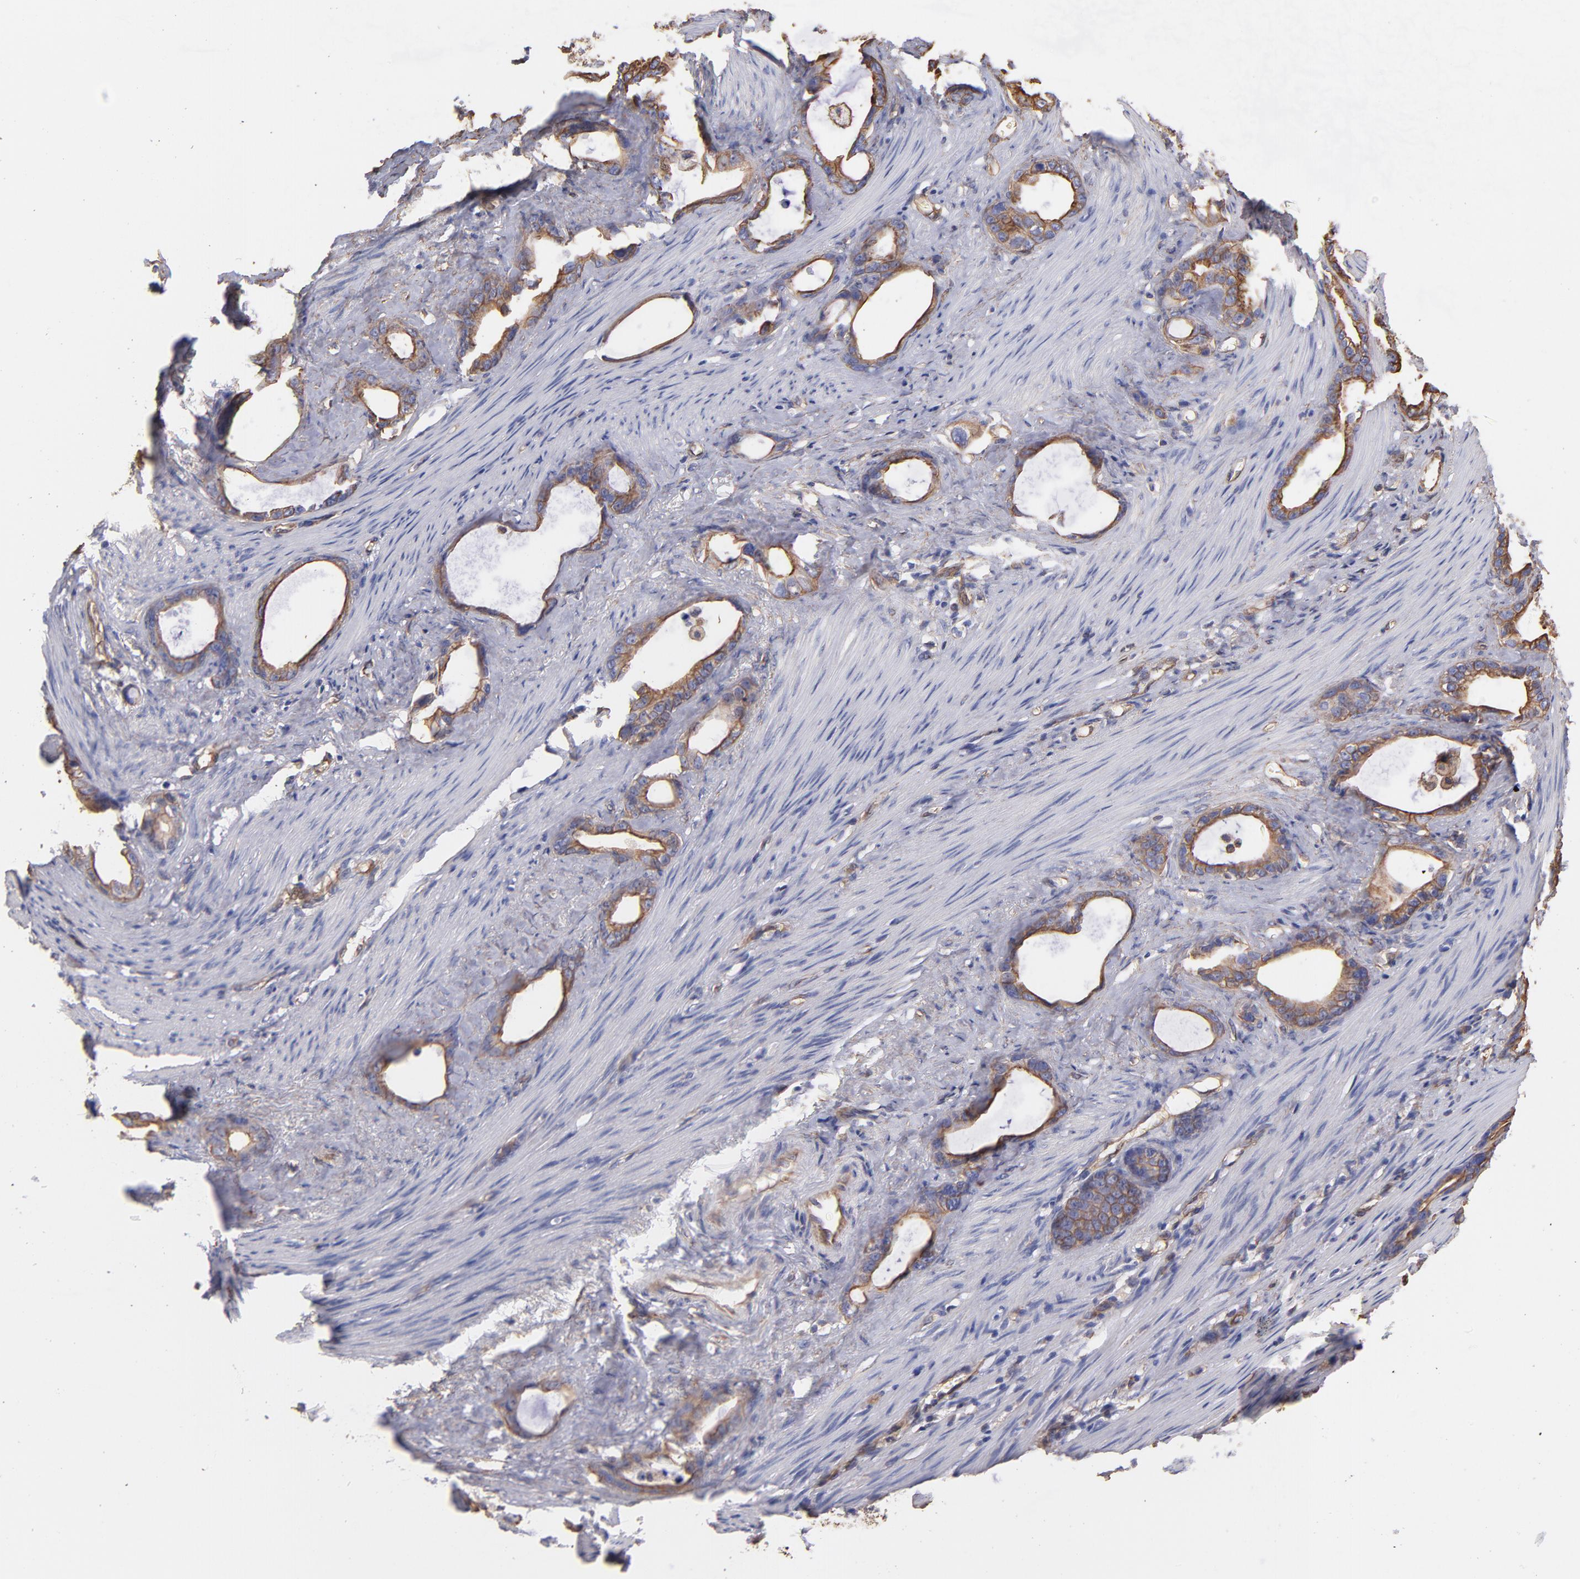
{"staining": {"intensity": "moderate", "quantity": ">75%", "location": "cytoplasmic/membranous"}, "tissue": "stomach cancer", "cell_type": "Tumor cells", "image_type": "cancer", "snomed": [{"axis": "morphology", "description": "Adenocarcinoma, NOS"}, {"axis": "topography", "description": "Stomach"}], "caption": "Adenocarcinoma (stomach) stained with a protein marker exhibits moderate staining in tumor cells.", "gene": "PLEC", "patient": {"sex": "female", "age": 75}}